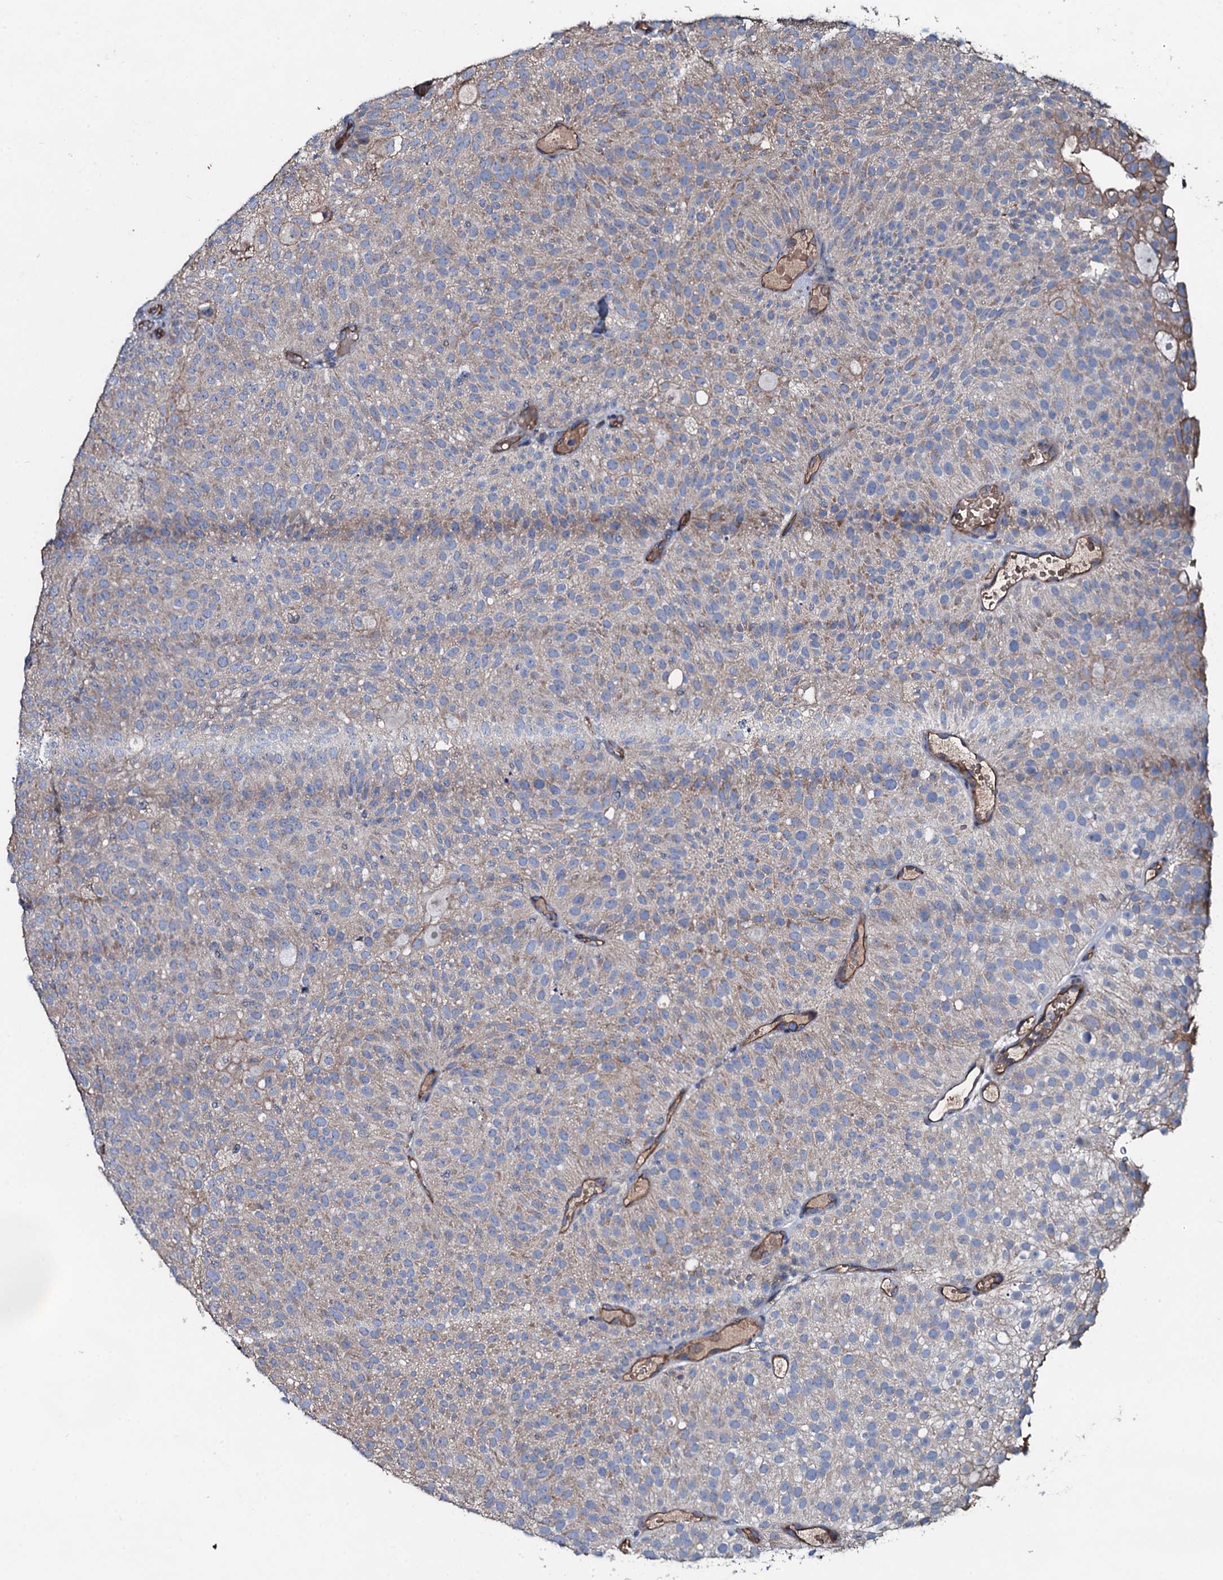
{"staining": {"intensity": "weak", "quantity": "<25%", "location": "cytoplasmic/membranous"}, "tissue": "urothelial cancer", "cell_type": "Tumor cells", "image_type": "cancer", "snomed": [{"axis": "morphology", "description": "Urothelial carcinoma, Low grade"}, {"axis": "topography", "description": "Urinary bladder"}], "caption": "Tumor cells are negative for brown protein staining in low-grade urothelial carcinoma. (DAB (3,3'-diaminobenzidine) IHC with hematoxylin counter stain).", "gene": "DMAC2", "patient": {"sex": "male", "age": 78}}